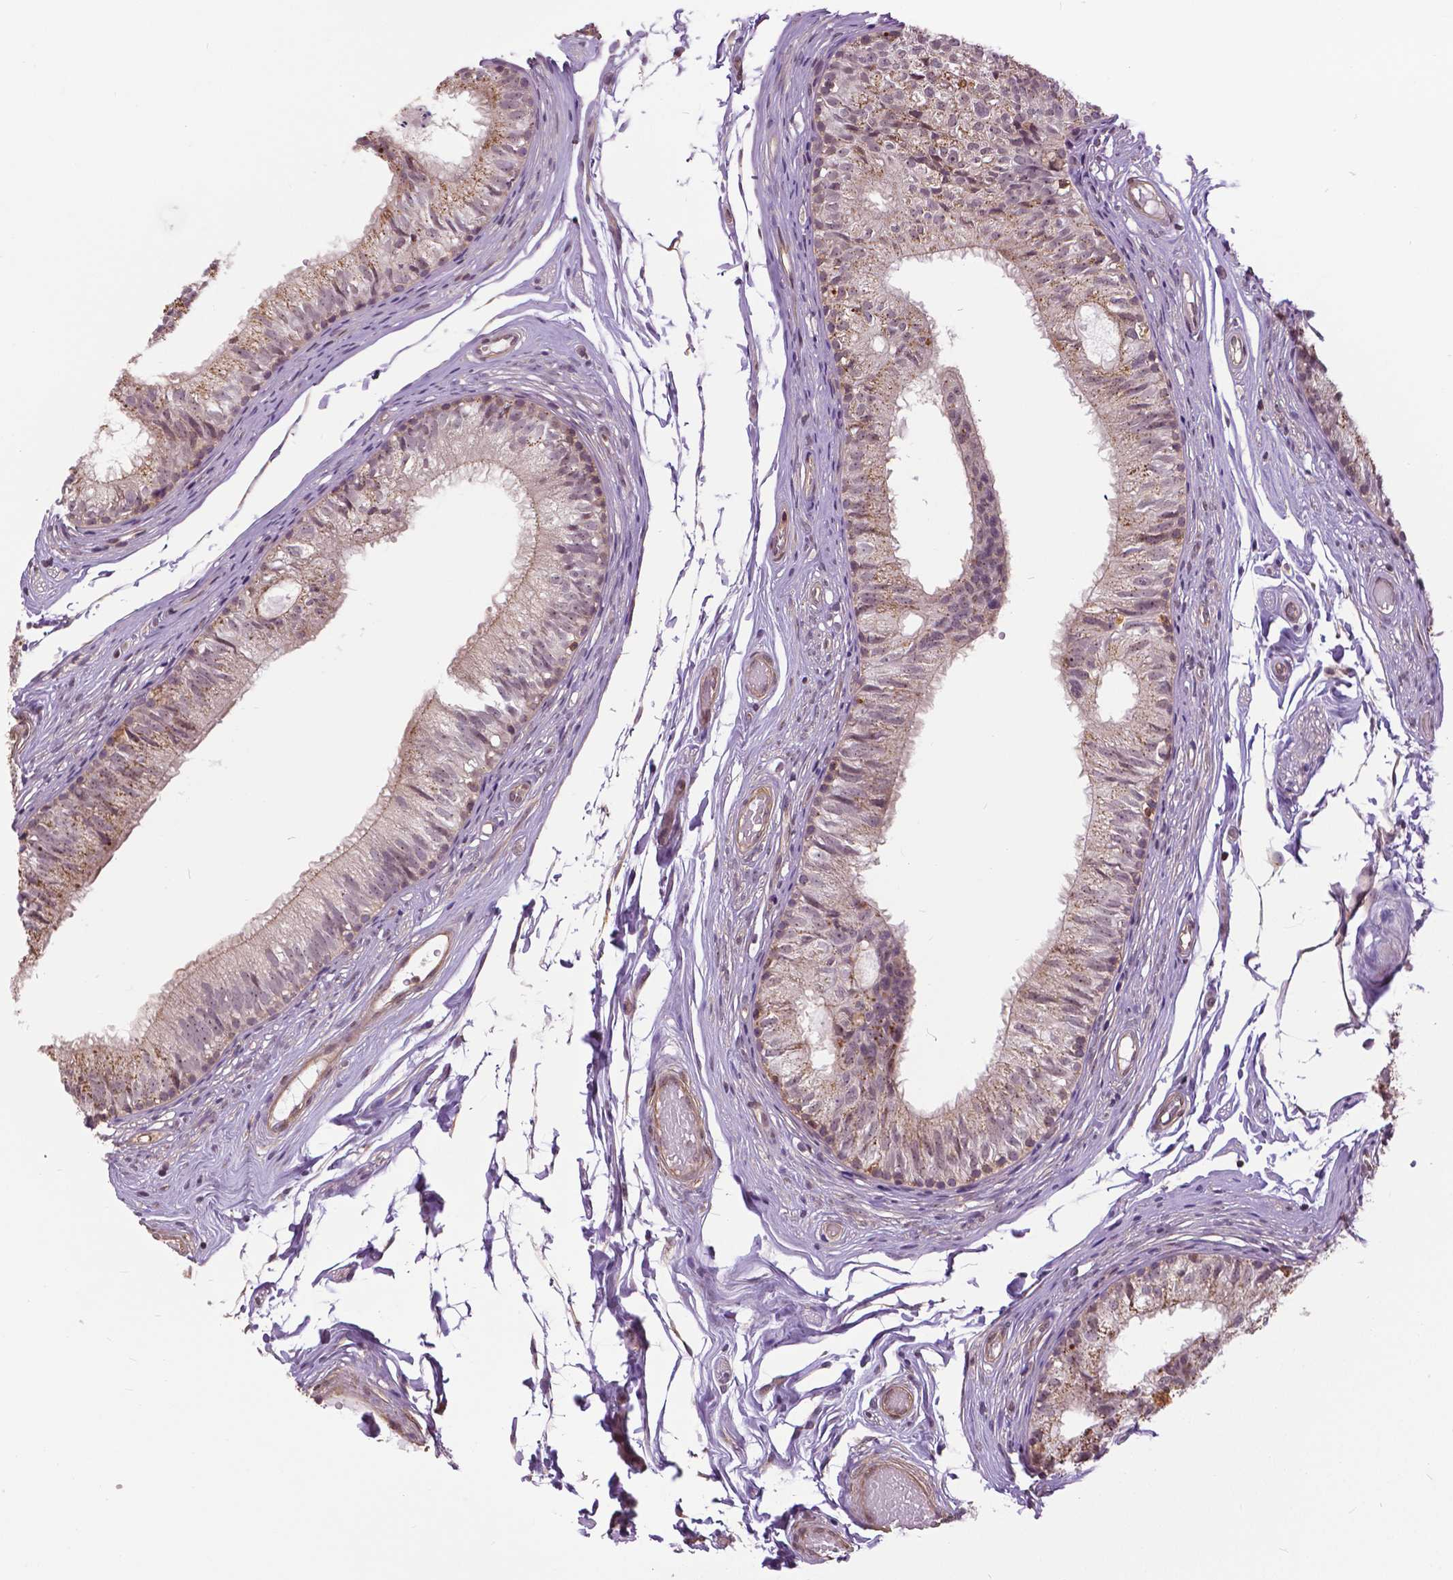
{"staining": {"intensity": "weak", "quantity": "25%-75%", "location": "cytoplasmic/membranous"}, "tissue": "epididymis", "cell_type": "Glandular cells", "image_type": "normal", "snomed": [{"axis": "morphology", "description": "Normal tissue, NOS"}, {"axis": "topography", "description": "Epididymis"}], "caption": "The image displays staining of unremarkable epididymis, revealing weak cytoplasmic/membranous protein staining (brown color) within glandular cells. (DAB (3,3'-diaminobenzidine) IHC with brightfield microscopy, high magnification).", "gene": "ANXA13", "patient": {"sex": "male", "age": 29}}